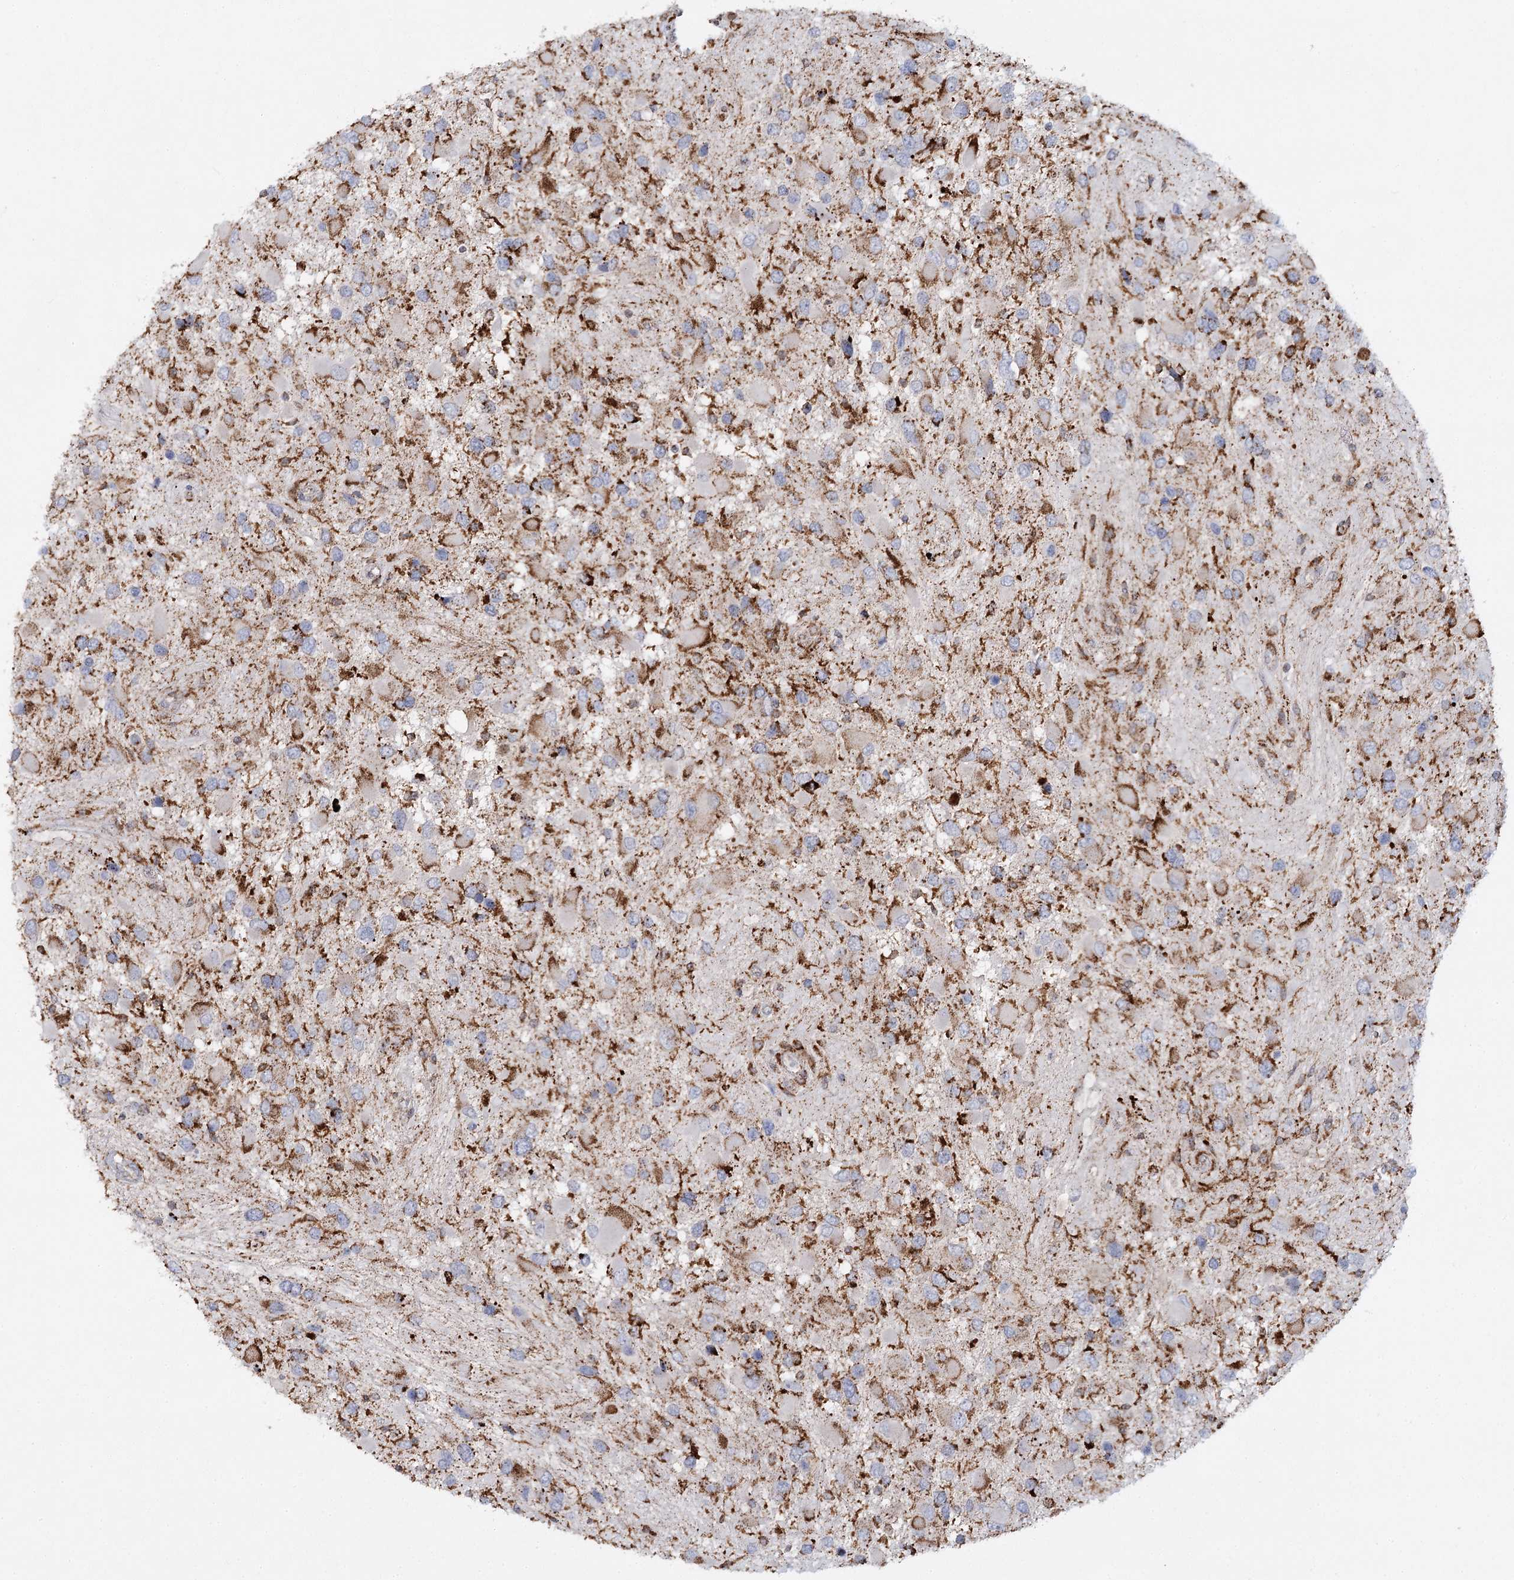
{"staining": {"intensity": "strong", "quantity": "25%-75%", "location": "cytoplasmic/membranous"}, "tissue": "glioma", "cell_type": "Tumor cells", "image_type": "cancer", "snomed": [{"axis": "morphology", "description": "Glioma, malignant, High grade"}, {"axis": "topography", "description": "Brain"}], "caption": "Strong cytoplasmic/membranous protein staining is identified in approximately 25%-75% of tumor cells in glioma. The staining is performed using DAB brown chromogen to label protein expression. The nuclei are counter-stained blue using hematoxylin.", "gene": "TAS1R1", "patient": {"sex": "male", "age": 53}}